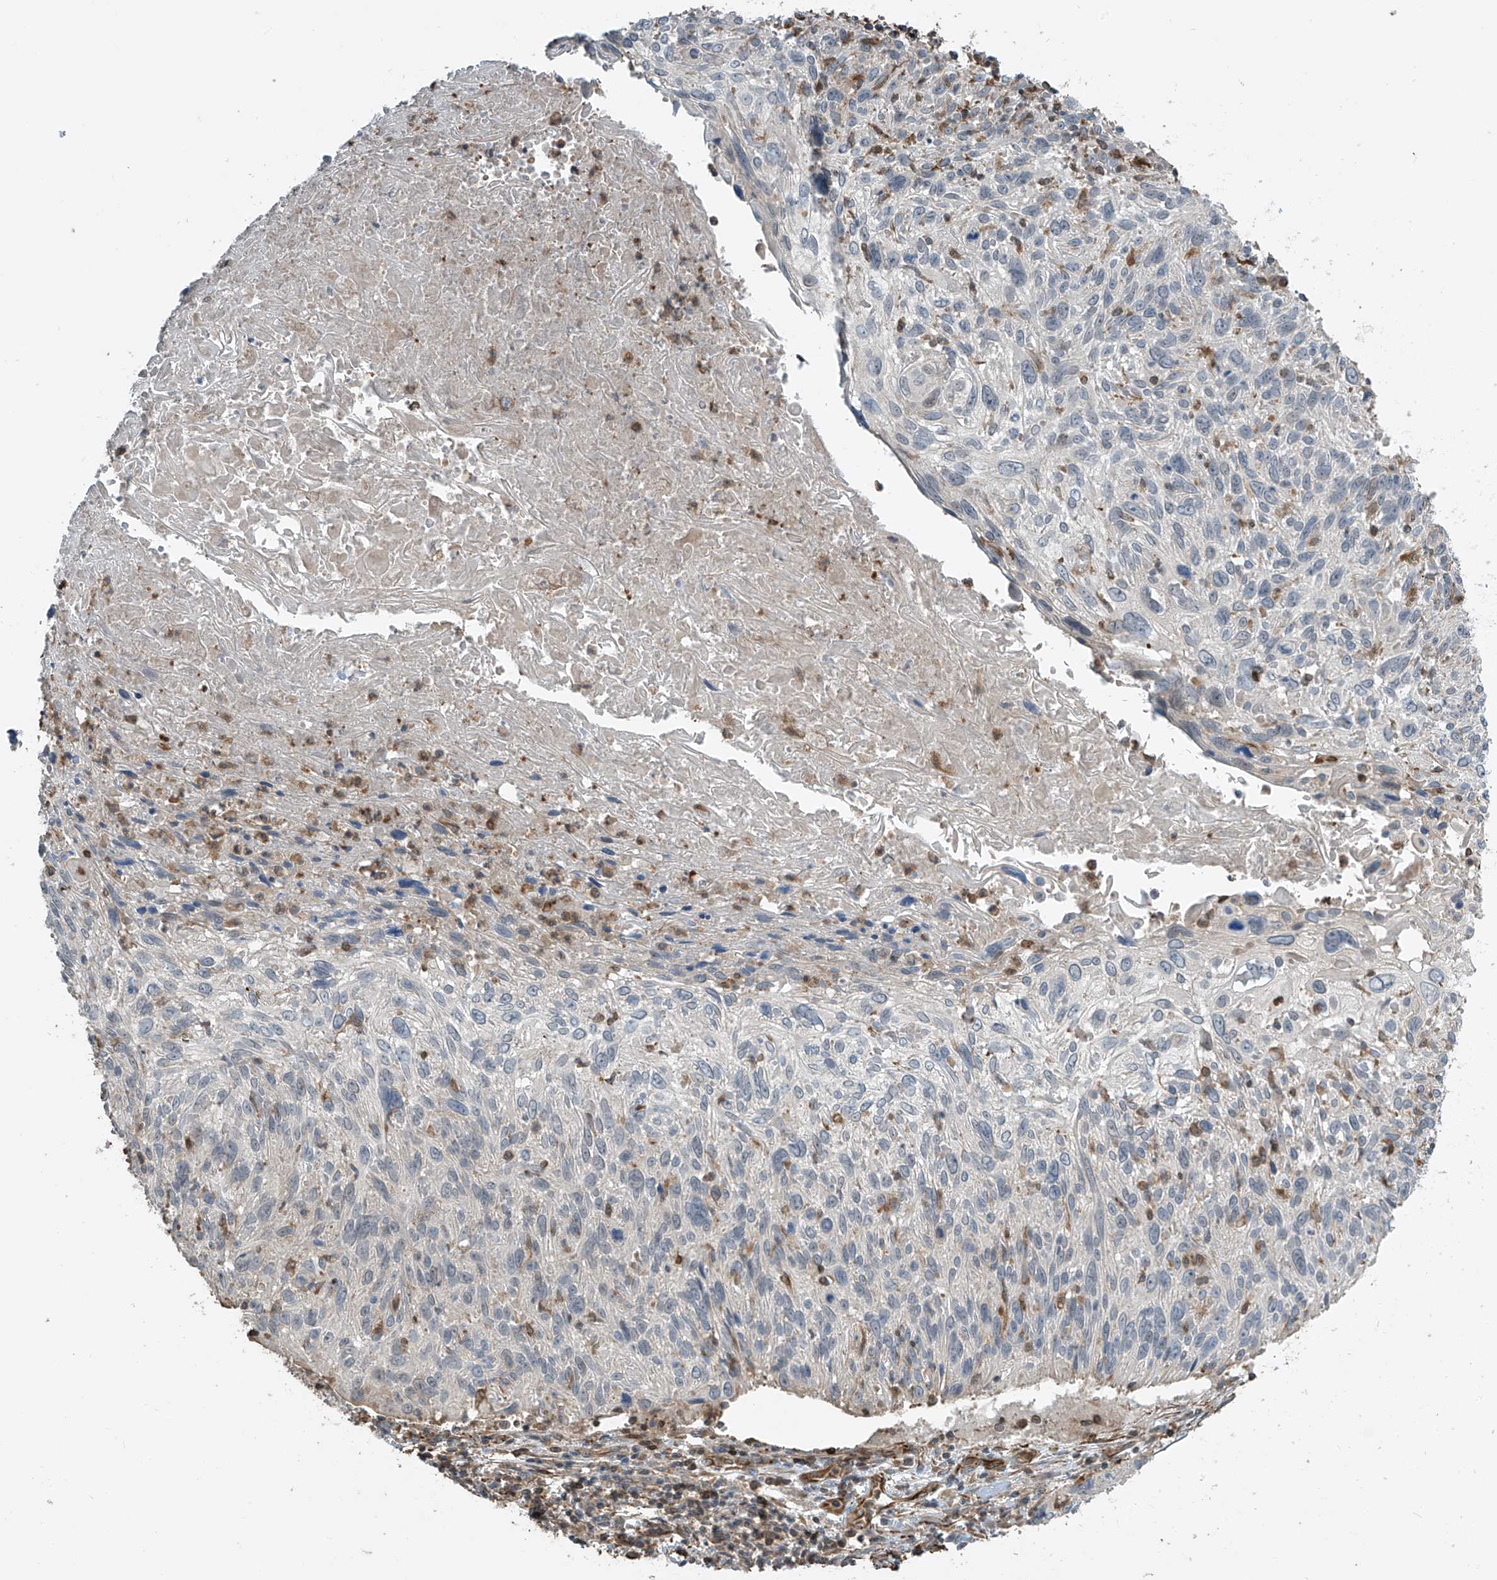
{"staining": {"intensity": "negative", "quantity": "none", "location": "none"}, "tissue": "cervical cancer", "cell_type": "Tumor cells", "image_type": "cancer", "snomed": [{"axis": "morphology", "description": "Squamous cell carcinoma, NOS"}, {"axis": "topography", "description": "Cervix"}], "caption": "Immunohistochemistry micrograph of human cervical cancer stained for a protein (brown), which displays no staining in tumor cells.", "gene": "SH3BGRL3", "patient": {"sex": "female", "age": 51}}